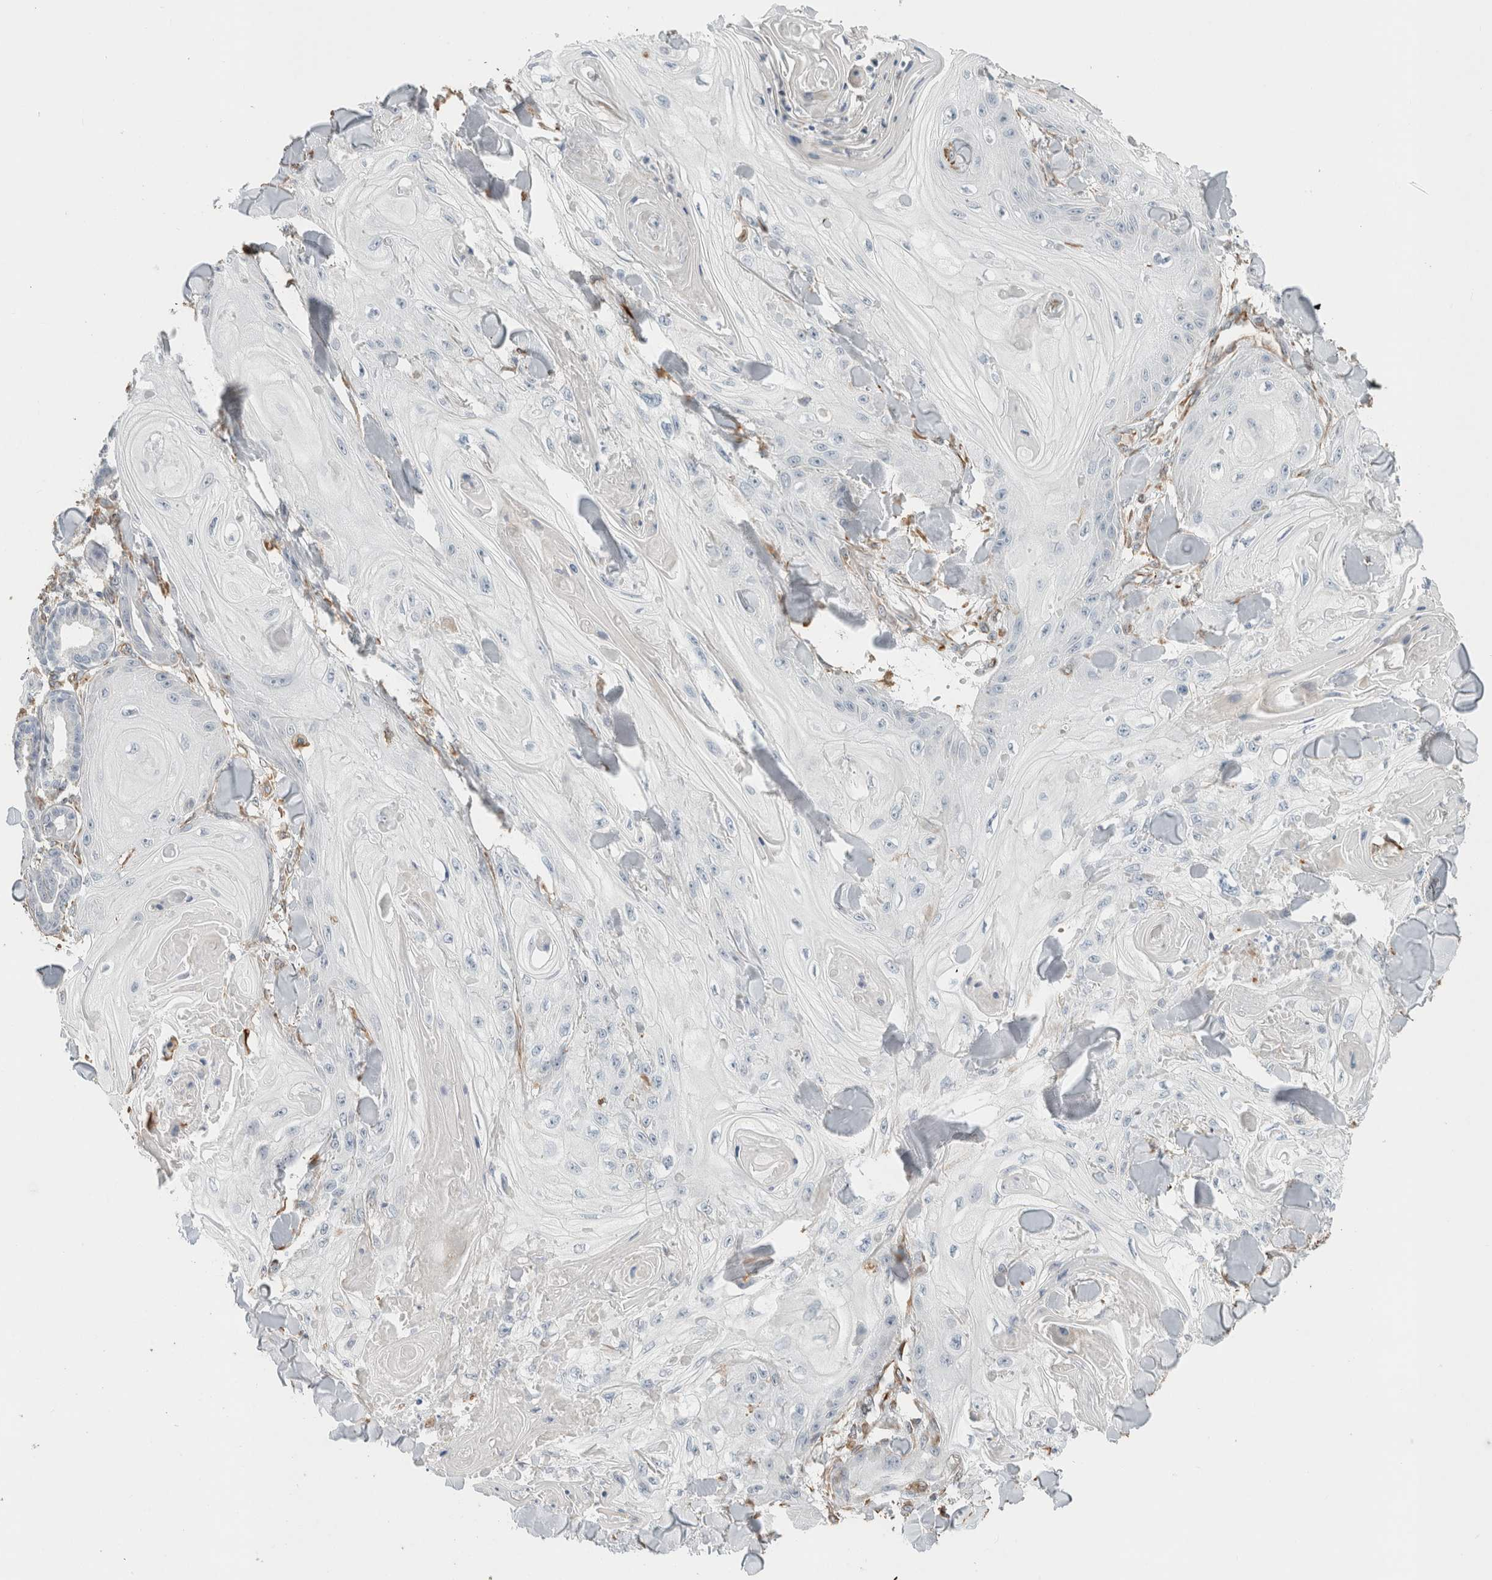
{"staining": {"intensity": "negative", "quantity": "none", "location": "none"}, "tissue": "skin cancer", "cell_type": "Tumor cells", "image_type": "cancer", "snomed": [{"axis": "morphology", "description": "Squamous cell carcinoma, NOS"}, {"axis": "topography", "description": "Skin"}], "caption": "The histopathology image demonstrates no significant staining in tumor cells of skin cancer (squamous cell carcinoma). (DAB immunohistochemistry visualized using brightfield microscopy, high magnification).", "gene": "LY86", "patient": {"sex": "male", "age": 74}}